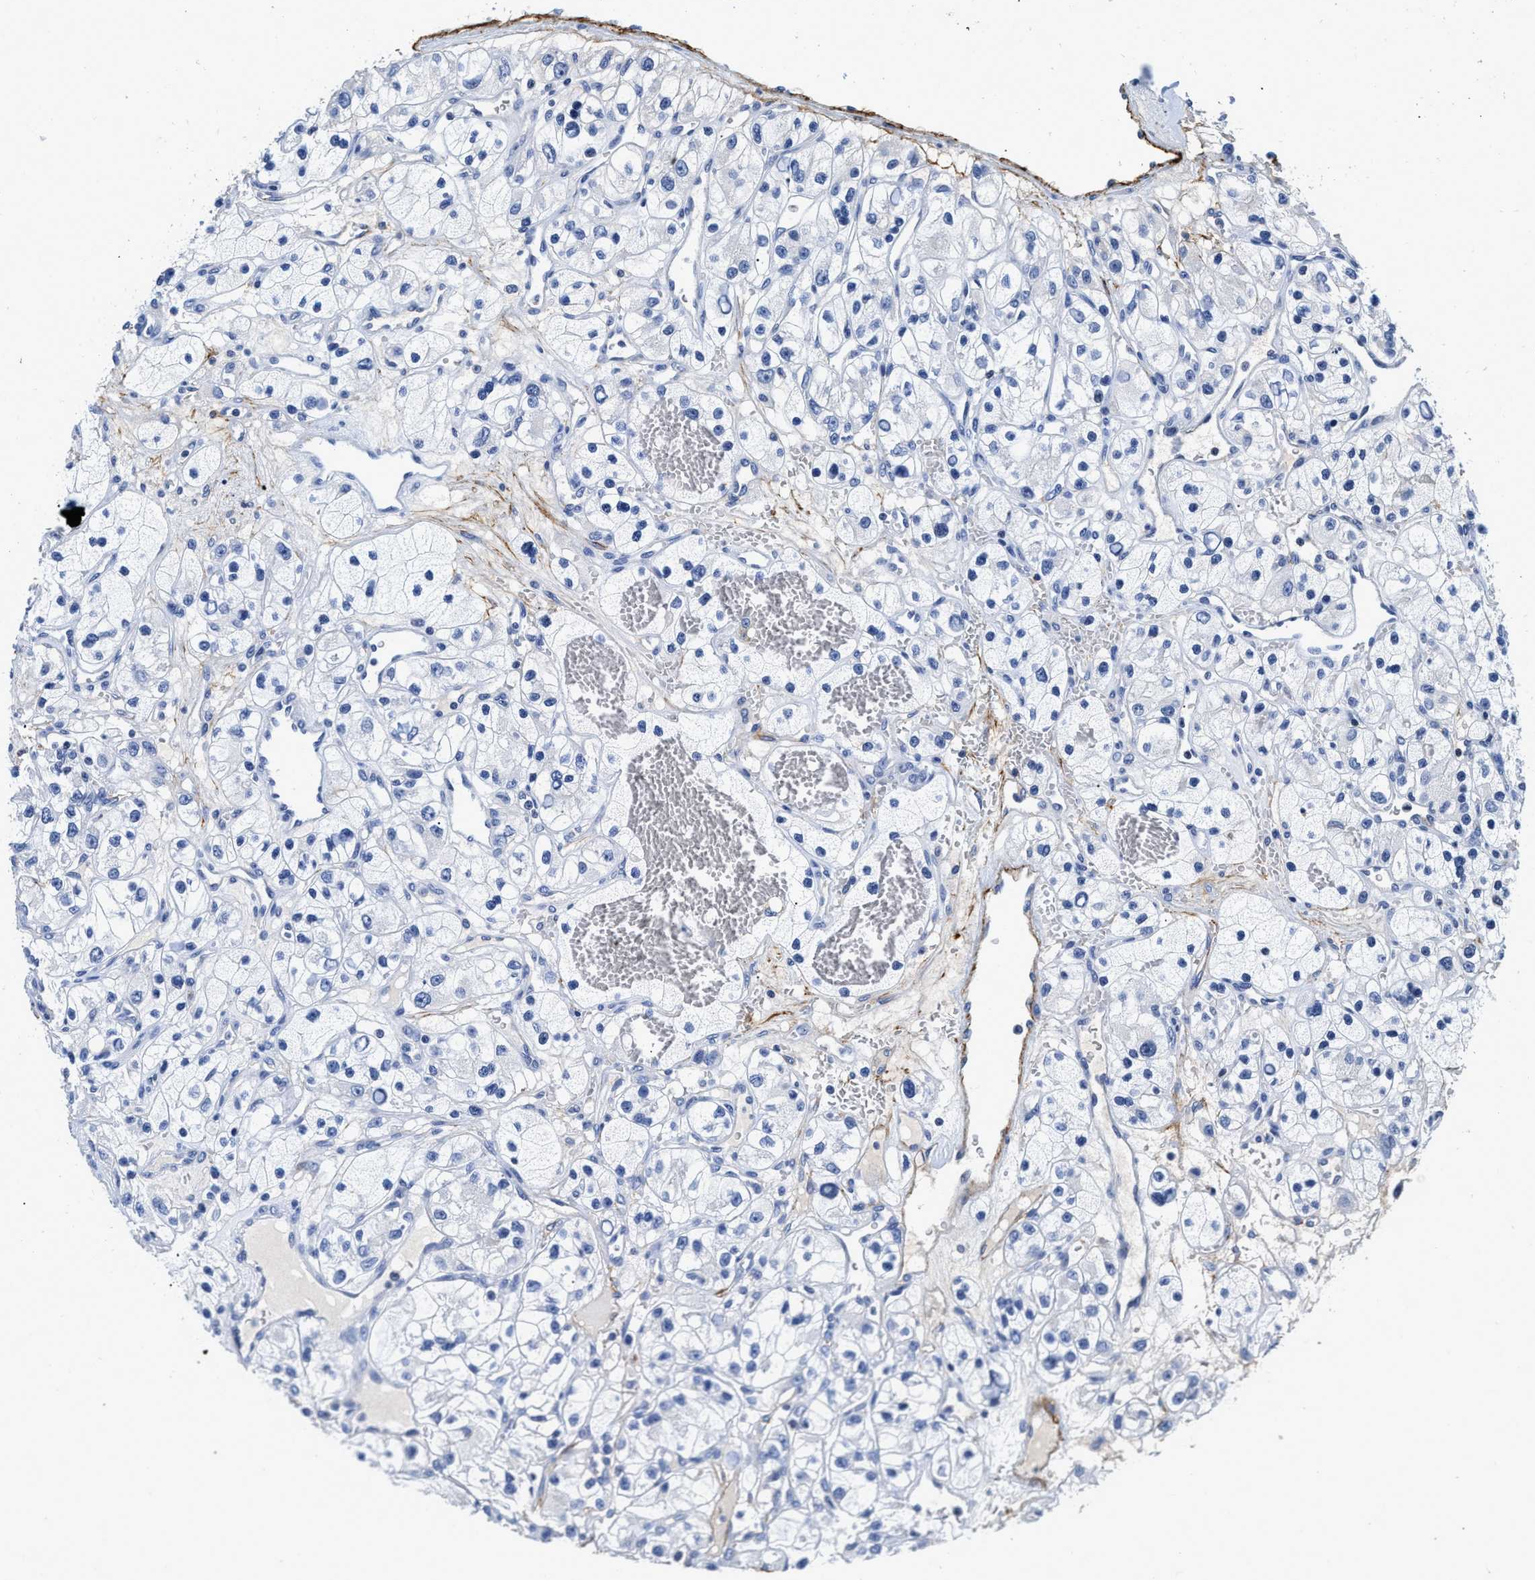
{"staining": {"intensity": "negative", "quantity": "none", "location": "none"}, "tissue": "renal cancer", "cell_type": "Tumor cells", "image_type": "cancer", "snomed": [{"axis": "morphology", "description": "Adenocarcinoma, NOS"}, {"axis": "topography", "description": "Kidney"}], "caption": "DAB (3,3'-diaminobenzidine) immunohistochemical staining of renal cancer shows no significant staining in tumor cells.", "gene": "FBLN2", "patient": {"sex": "female", "age": 57}}